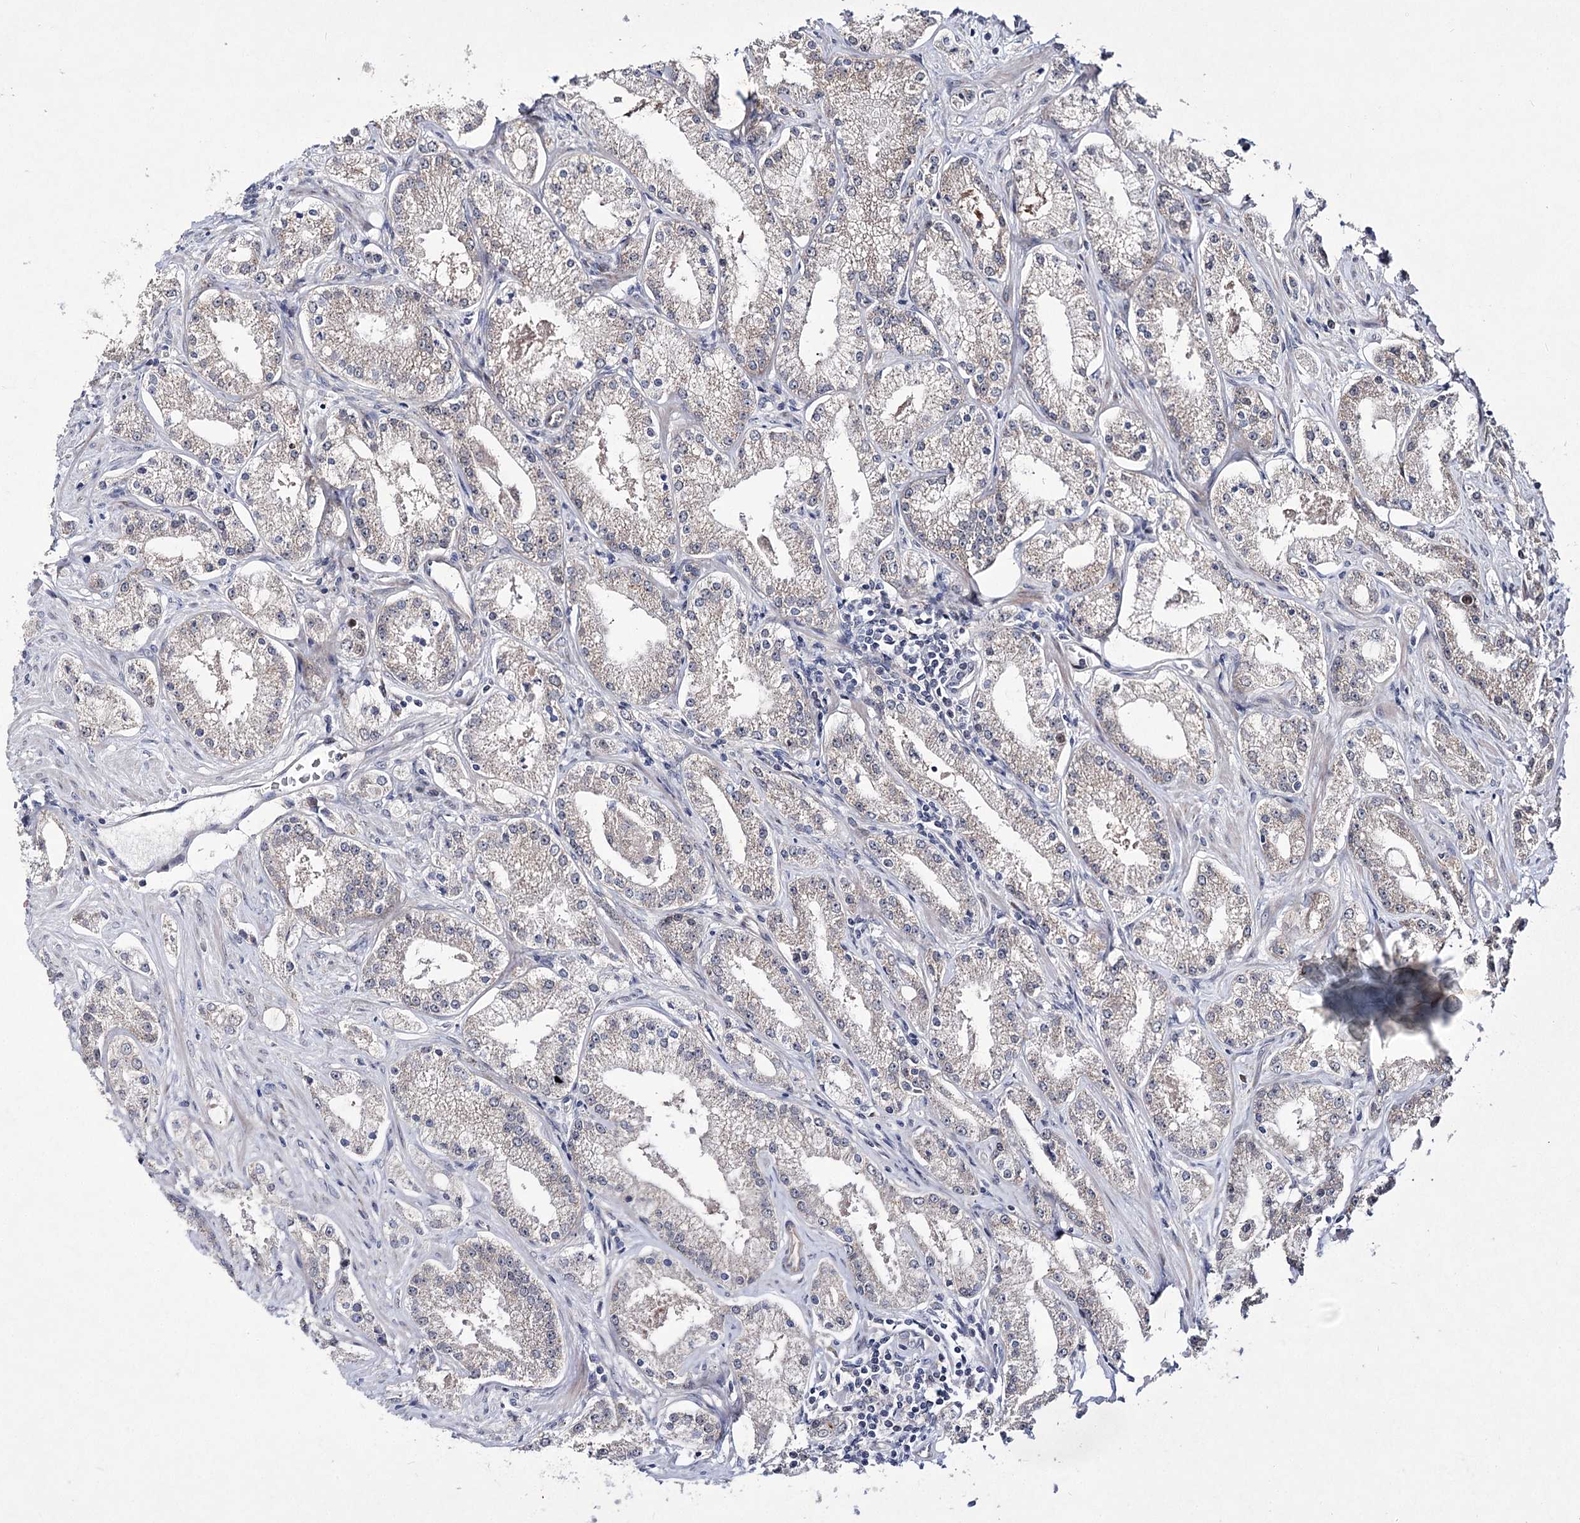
{"staining": {"intensity": "weak", "quantity": "<25%", "location": "cytoplasmic/membranous"}, "tissue": "prostate cancer", "cell_type": "Tumor cells", "image_type": "cancer", "snomed": [{"axis": "morphology", "description": "Adenocarcinoma, Low grade"}, {"axis": "topography", "description": "Prostate"}], "caption": "Prostate low-grade adenocarcinoma was stained to show a protein in brown. There is no significant staining in tumor cells. (DAB (3,3'-diaminobenzidine) immunohistochemistry, high magnification).", "gene": "ARHGAP32", "patient": {"sex": "male", "age": 69}}